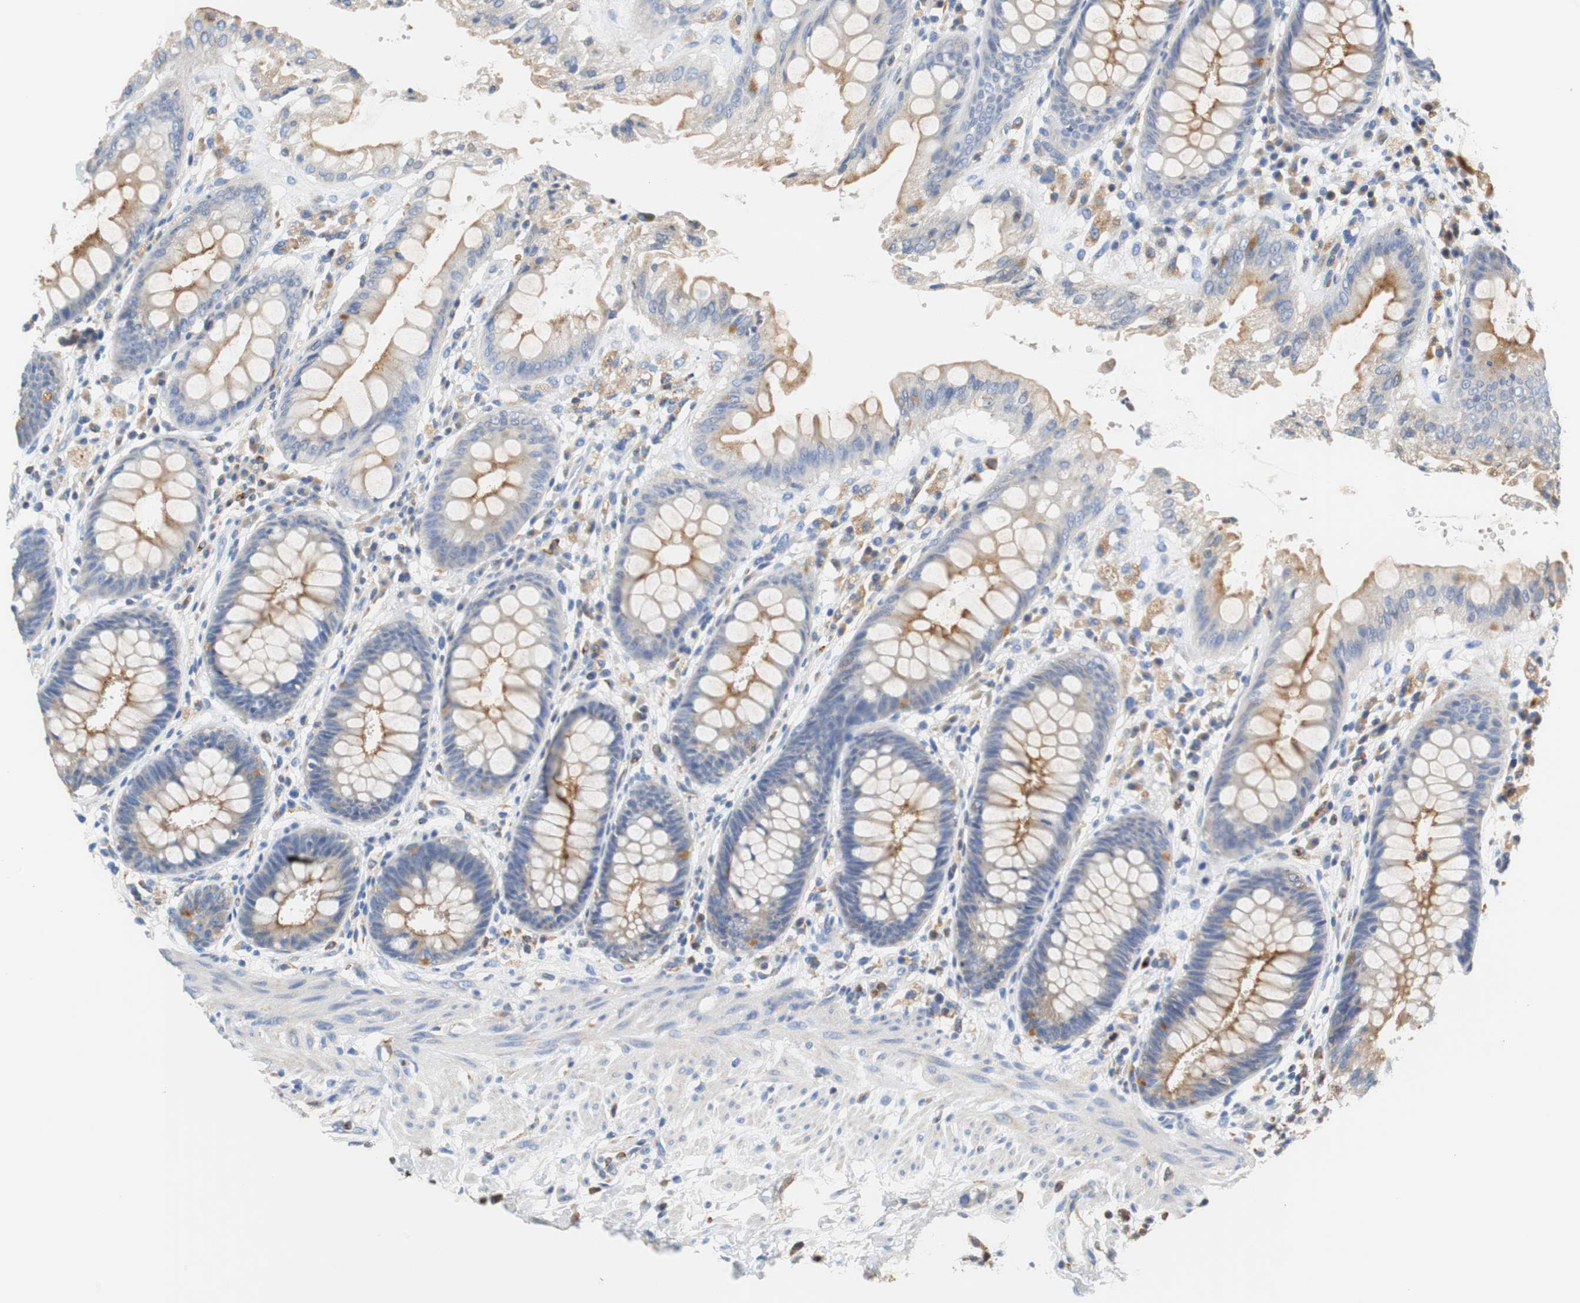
{"staining": {"intensity": "moderate", "quantity": "25%-75%", "location": "cytoplasmic/membranous"}, "tissue": "rectum", "cell_type": "Glandular cells", "image_type": "normal", "snomed": [{"axis": "morphology", "description": "Normal tissue, NOS"}, {"axis": "topography", "description": "Rectum"}], "caption": "Immunohistochemical staining of benign human rectum shows moderate cytoplasmic/membranous protein staining in approximately 25%-75% of glandular cells.", "gene": "VAMP8", "patient": {"sex": "female", "age": 46}}